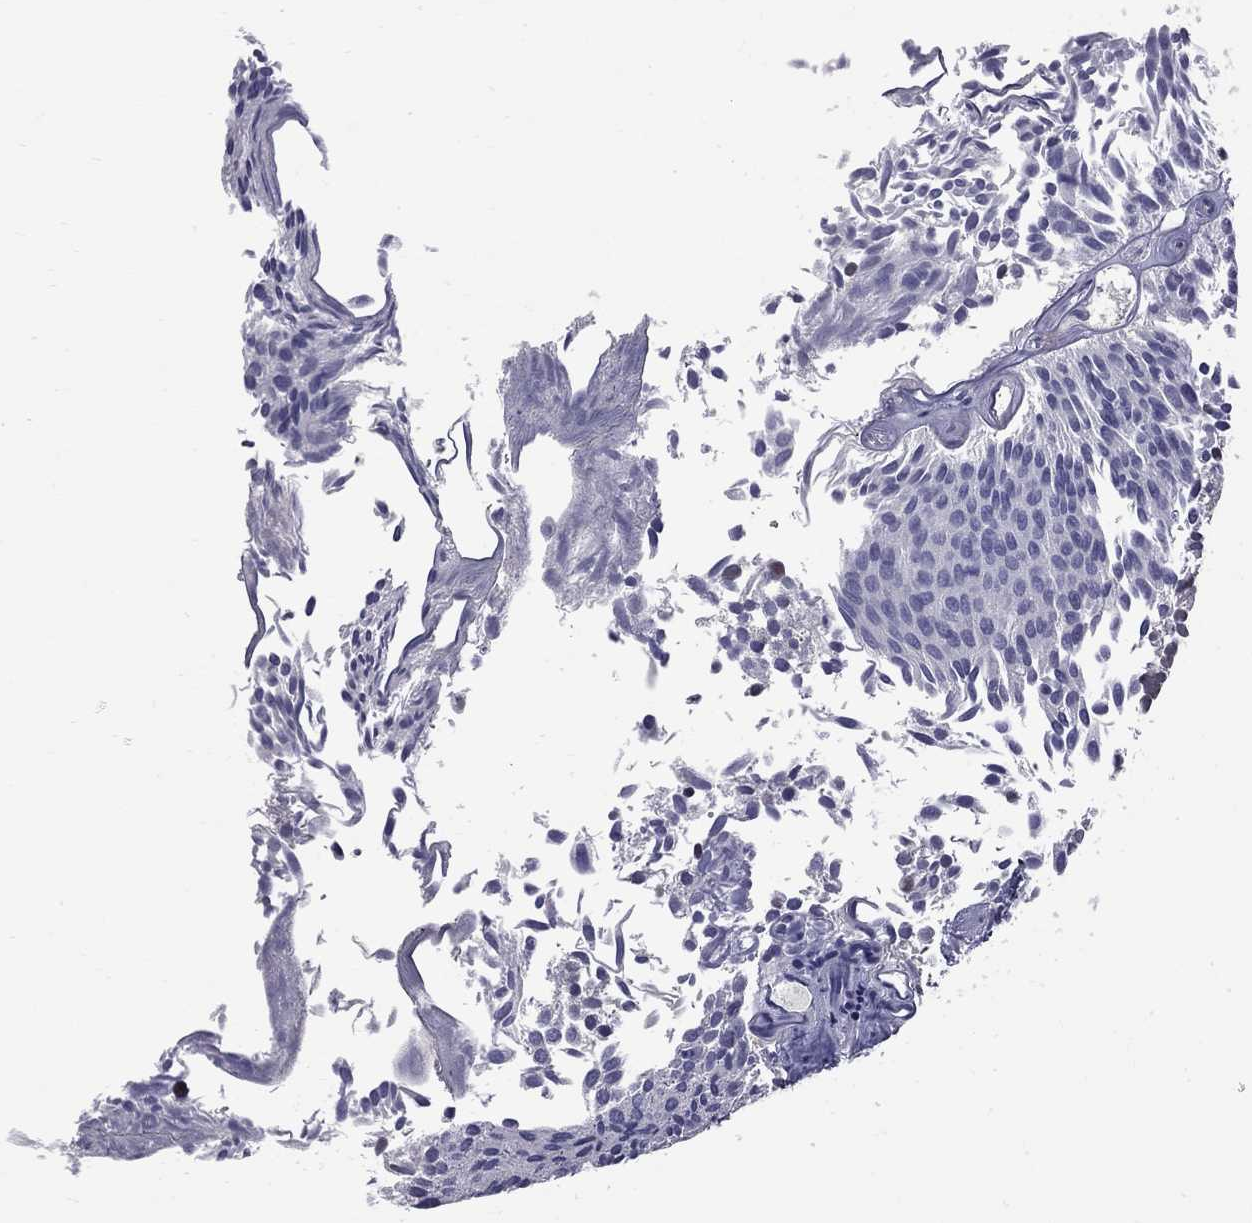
{"staining": {"intensity": "negative", "quantity": "none", "location": "none"}, "tissue": "urothelial cancer", "cell_type": "Tumor cells", "image_type": "cancer", "snomed": [{"axis": "morphology", "description": "Urothelial carcinoma, Low grade"}, {"axis": "topography", "description": "Urinary bladder"}], "caption": "Image shows no protein staining in tumor cells of low-grade urothelial carcinoma tissue. (DAB (3,3'-diaminobenzidine) immunohistochemistry (IHC), high magnification).", "gene": "RFWD3", "patient": {"sex": "male", "age": 63}}